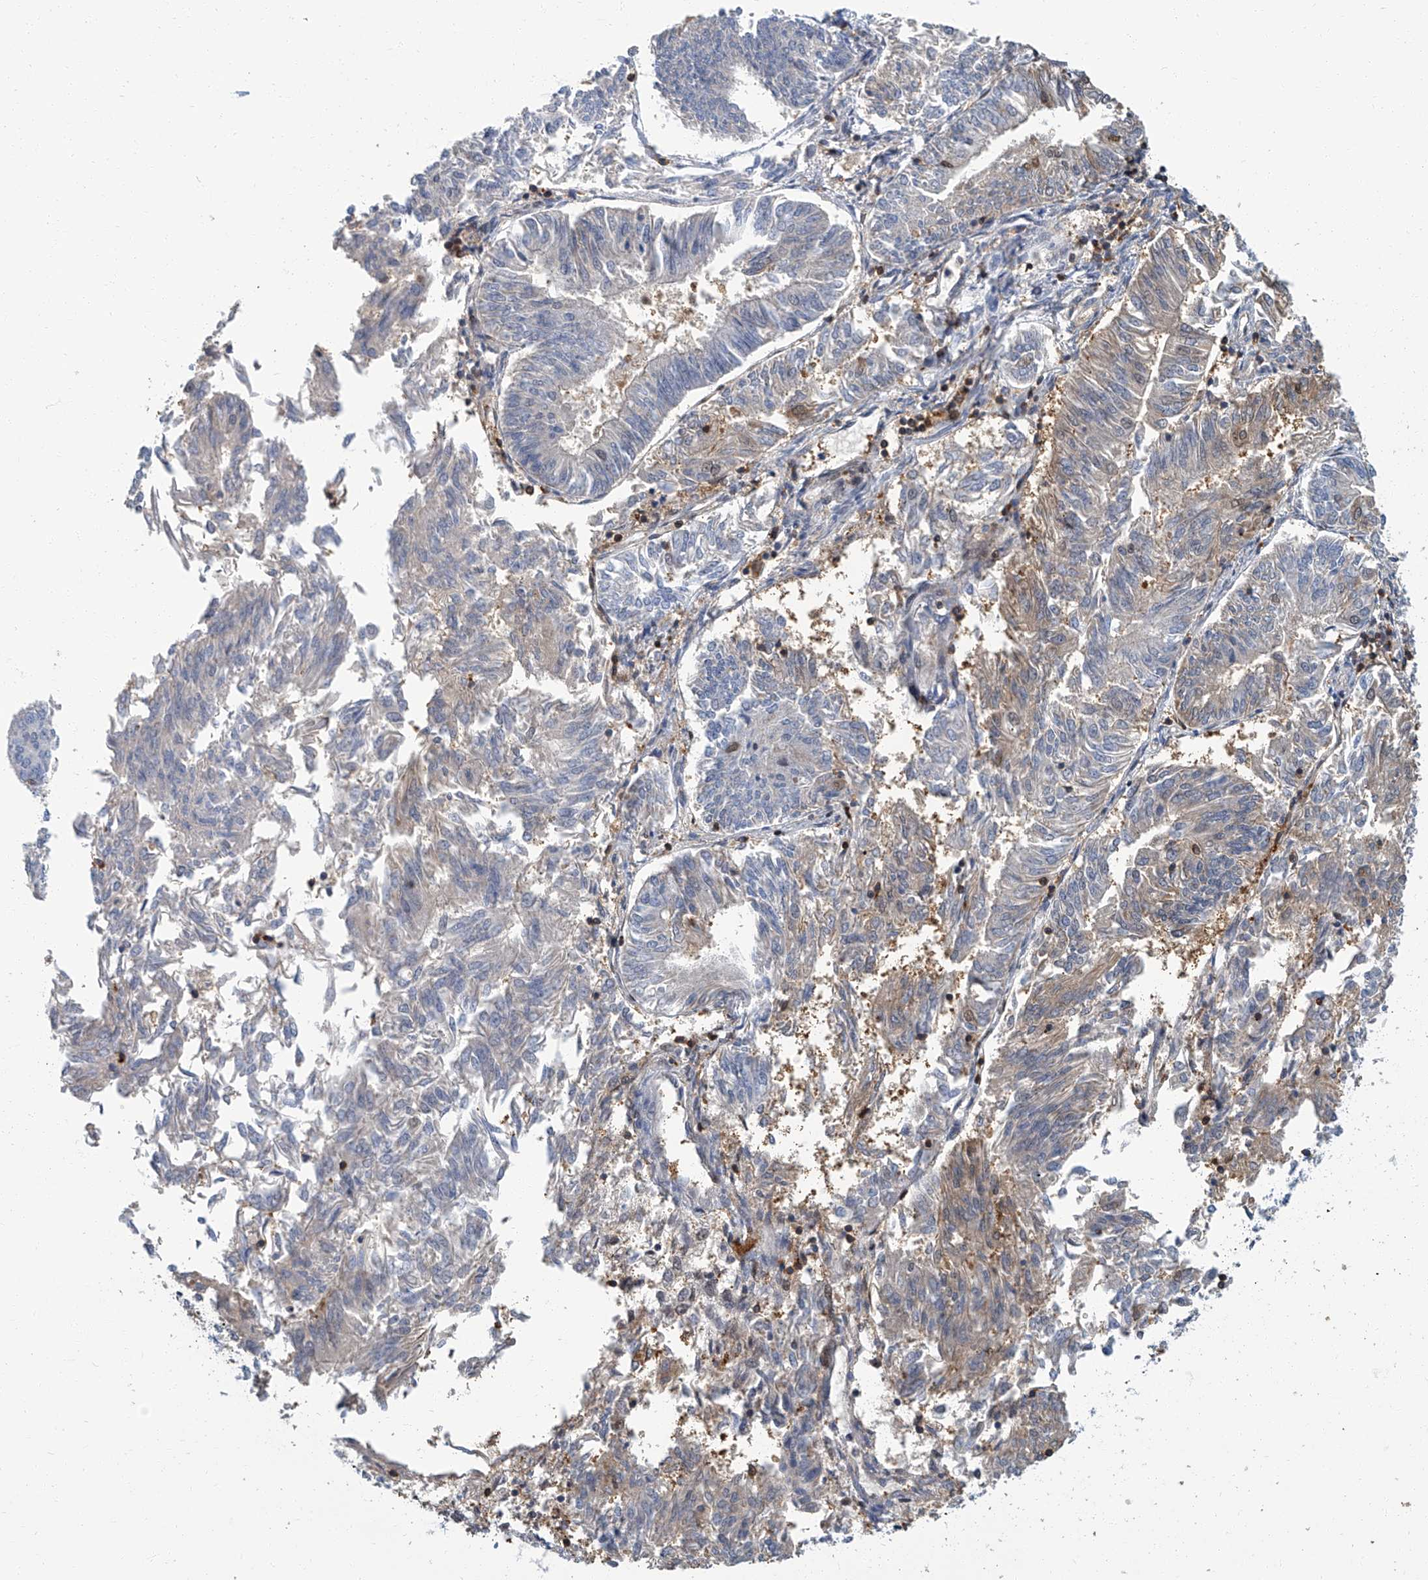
{"staining": {"intensity": "weak", "quantity": "25%-75%", "location": "cytoplasmic/membranous"}, "tissue": "endometrial cancer", "cell_type": "Tumor cells", "image_type": "cancer", "snomed": [{"axis": "morphology", "description": "Adenocarcinoma, NOS"}, {"axis": "topography", "description": "Endometrium"}], "caption": "Endometrial cancer (adenocarcinoma) stained with a protein marker displays weak staining in tumor cells.", "gene": "PSMB10", "patient": {"sex": "female", "age": 58}}